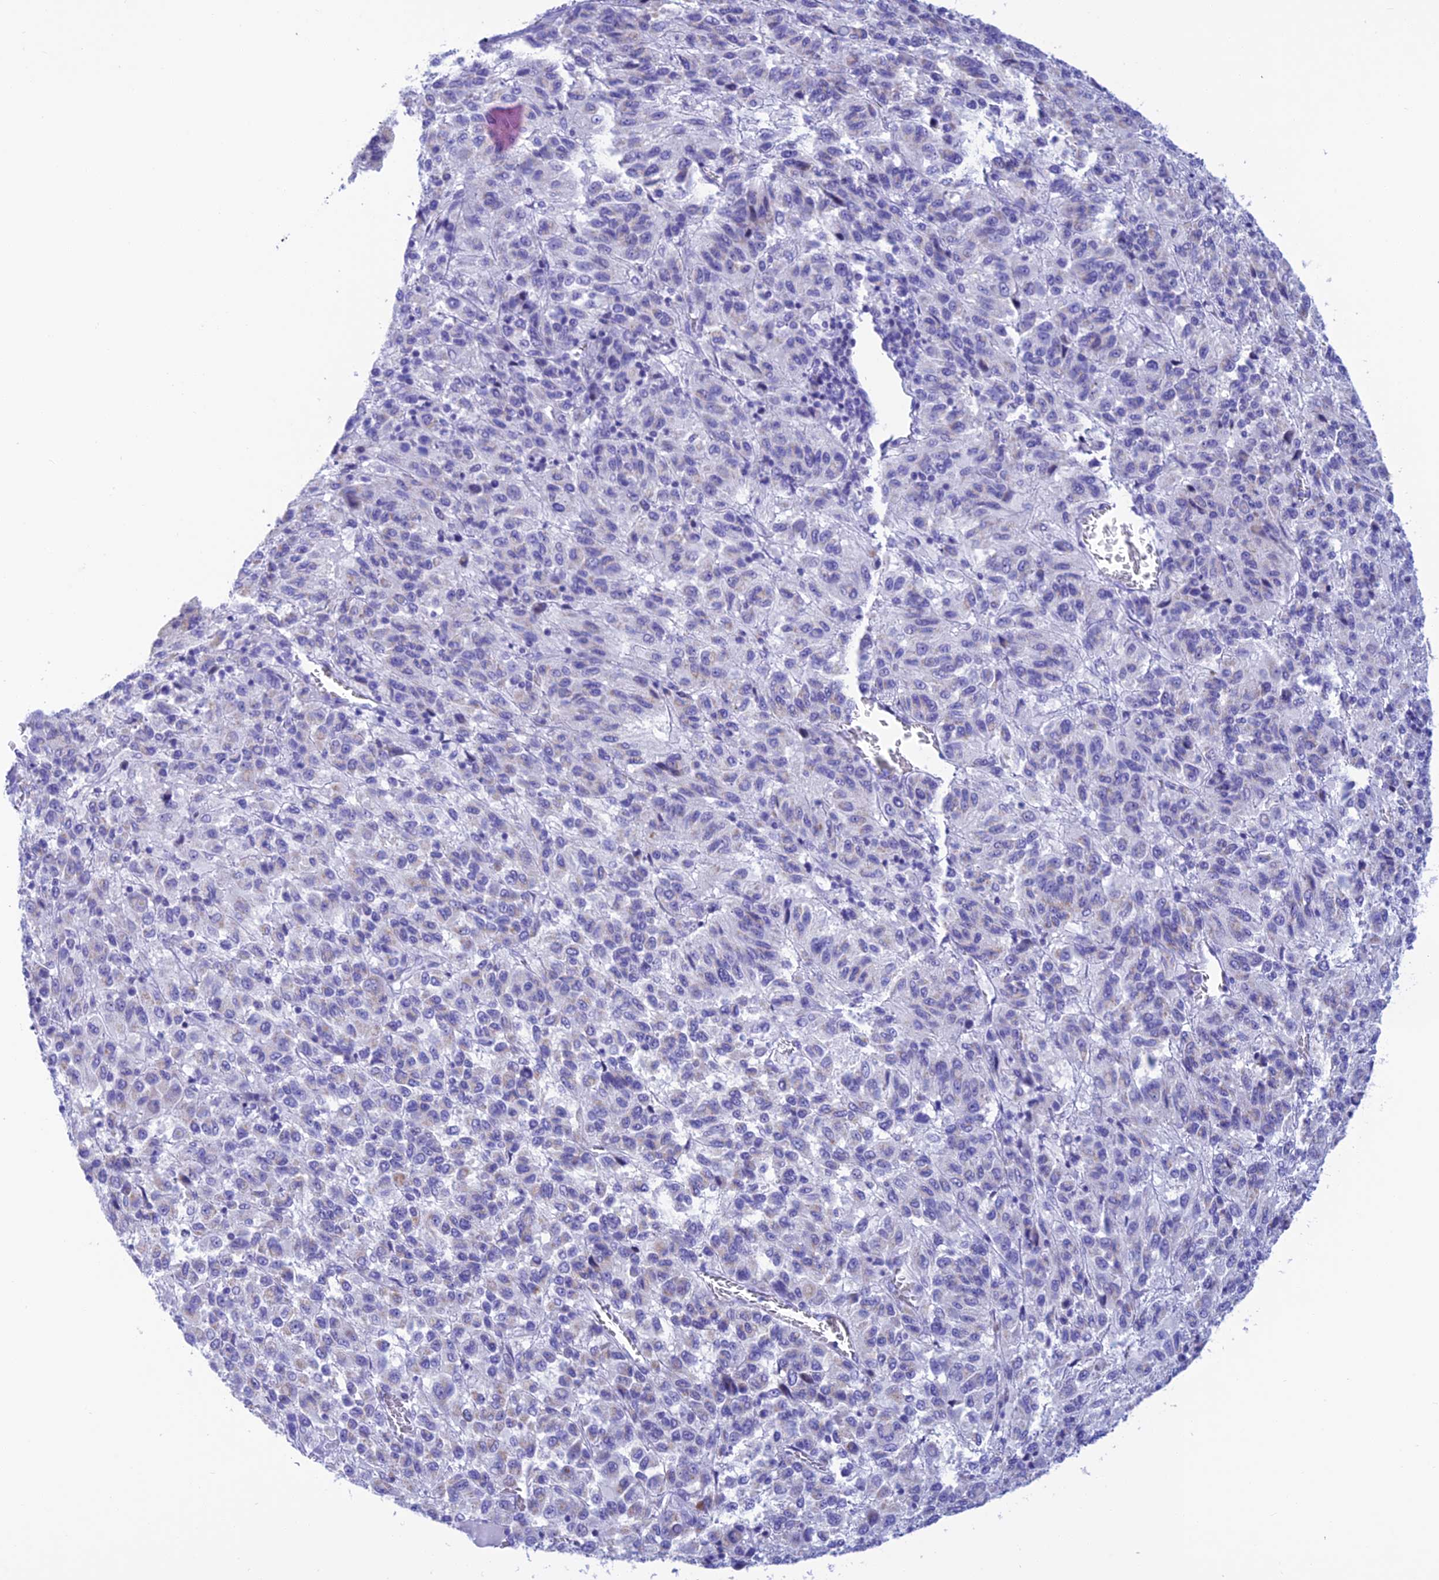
{"staining": {"intensity": "negative", "quantity": "none", "location": "none"}, "tissue": "melanoma", "cell_type": "Tumor cells", "image_type": "cancer", "snomed": [{"axis": "morphology", "description": "Malignant melanoma, Metastatic site"}, {"axis": "topography", "description": "Lung"}], "caption": "Photomicrograph shows no protein staining in tumor cells of malignant melanoma (metastatic site) tissue.", "gene": "NXPE4", "patient": {"sex": "male", "age": 64}}